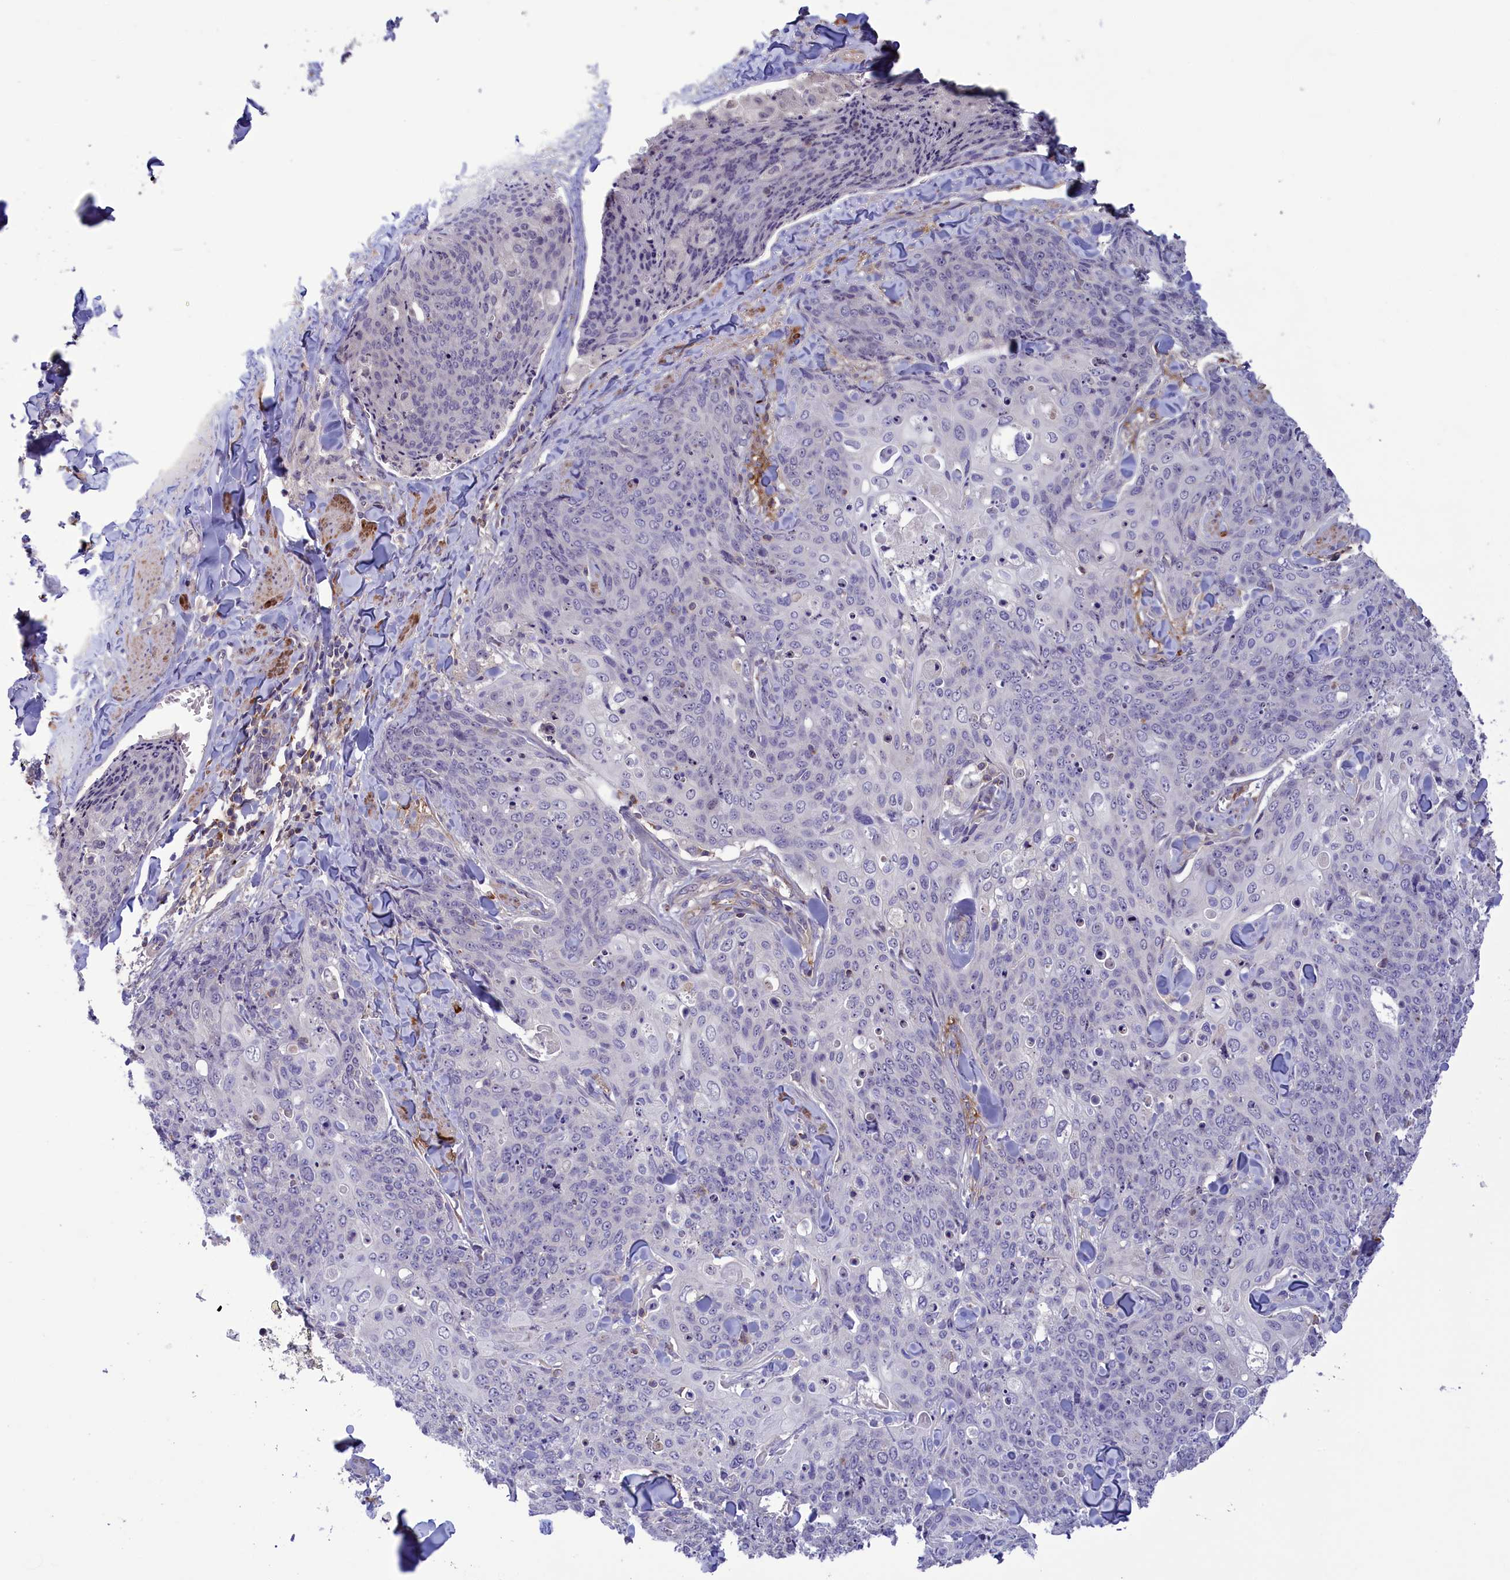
{"staining": {"intensity": "negative", "quantity": "none", "location": "none"}, "tissue": "skin cancer", "cell_type": "Tumor cells", "image_type": "cancer", "snomed": [{"axis": "morphology", "description": "Squamous cell carcinoma, NOS"}, {"axis": "topography", "description": "Skin"}, {"axis": "topography", "description": "Vulva"}], "caption": "Skin cancer was stained to show a protein in brown. There is no significant expression in tumor cells. The staining was performed using DAB to visualize the protein expression in brown, while the nuclei were stained in blue with hematoxylin (Magnification: 20x).", "gene": "HEATR3", "patient": {"sex": "female", "age": 85}}